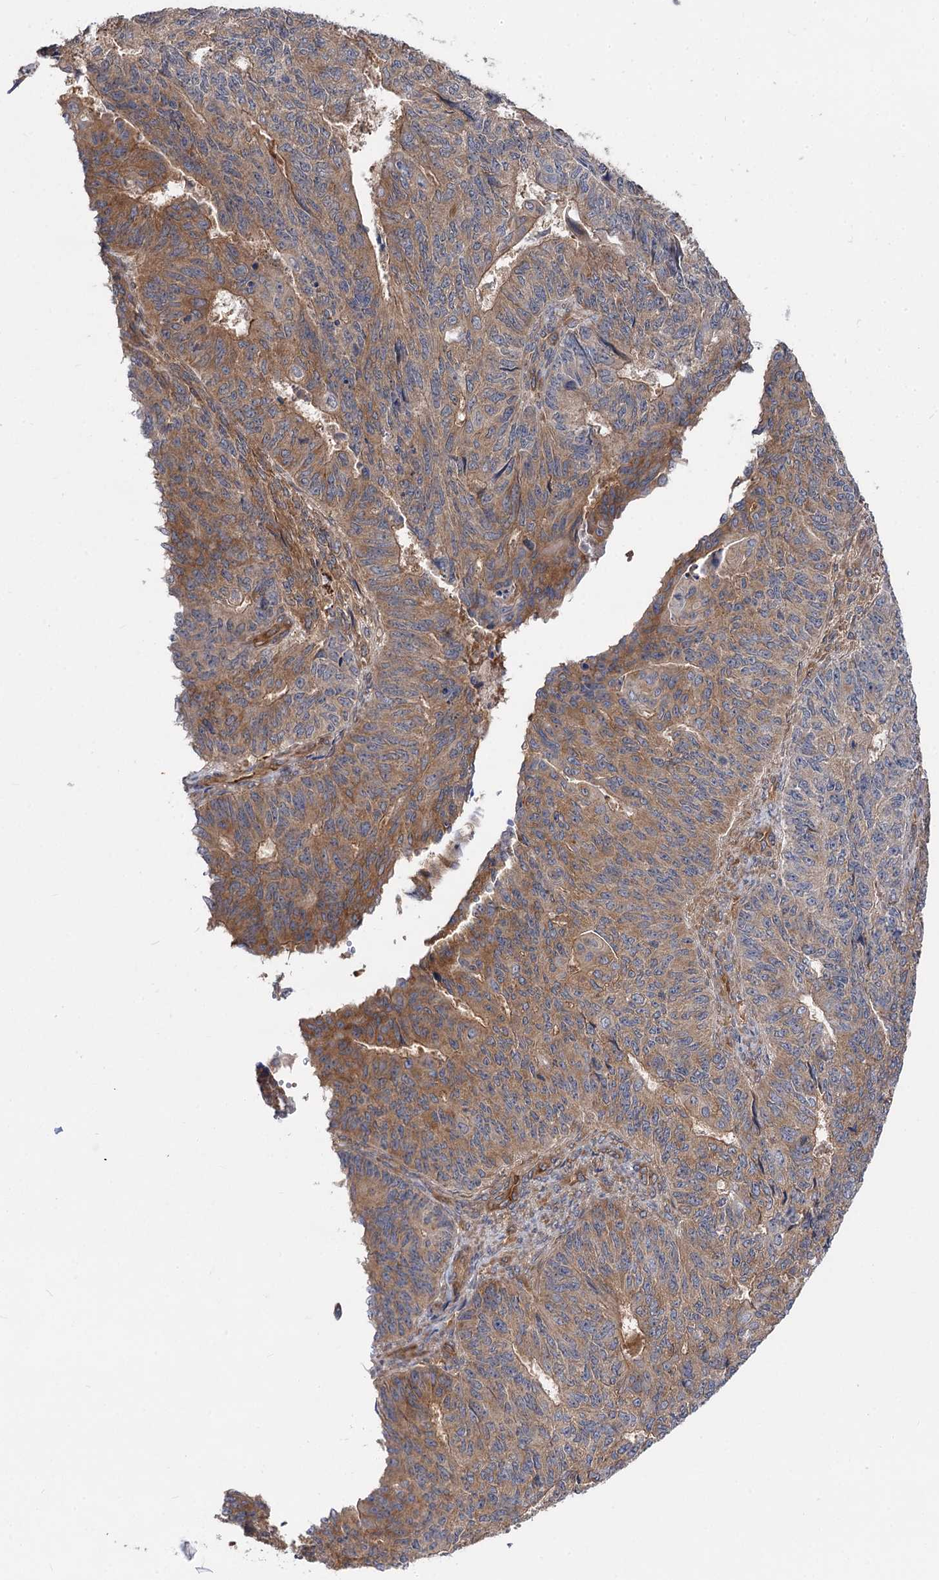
{"staining": {"intensity": "moderate", "quantity": ">75%", "location": "cytoplasmic/membranous"}, "tissue": "endometrial cancer", "cell_type": "Tumor cells", "image_type": "cancer", "snomed": [{"axis": "morphology", "description": "Adenocarcinoma, NOS"}, {"axis": "topography", "description": "Endometrium"}], "caption": "Endometrial cancer (adenocarcinoma) stained with immunohistochemistry exhibits moderate cytoplasmic/membranous positivity in approximately >75% of tumor cells.", "gene": "PACS1", "patient": {"sex": "female", "age": 32}}